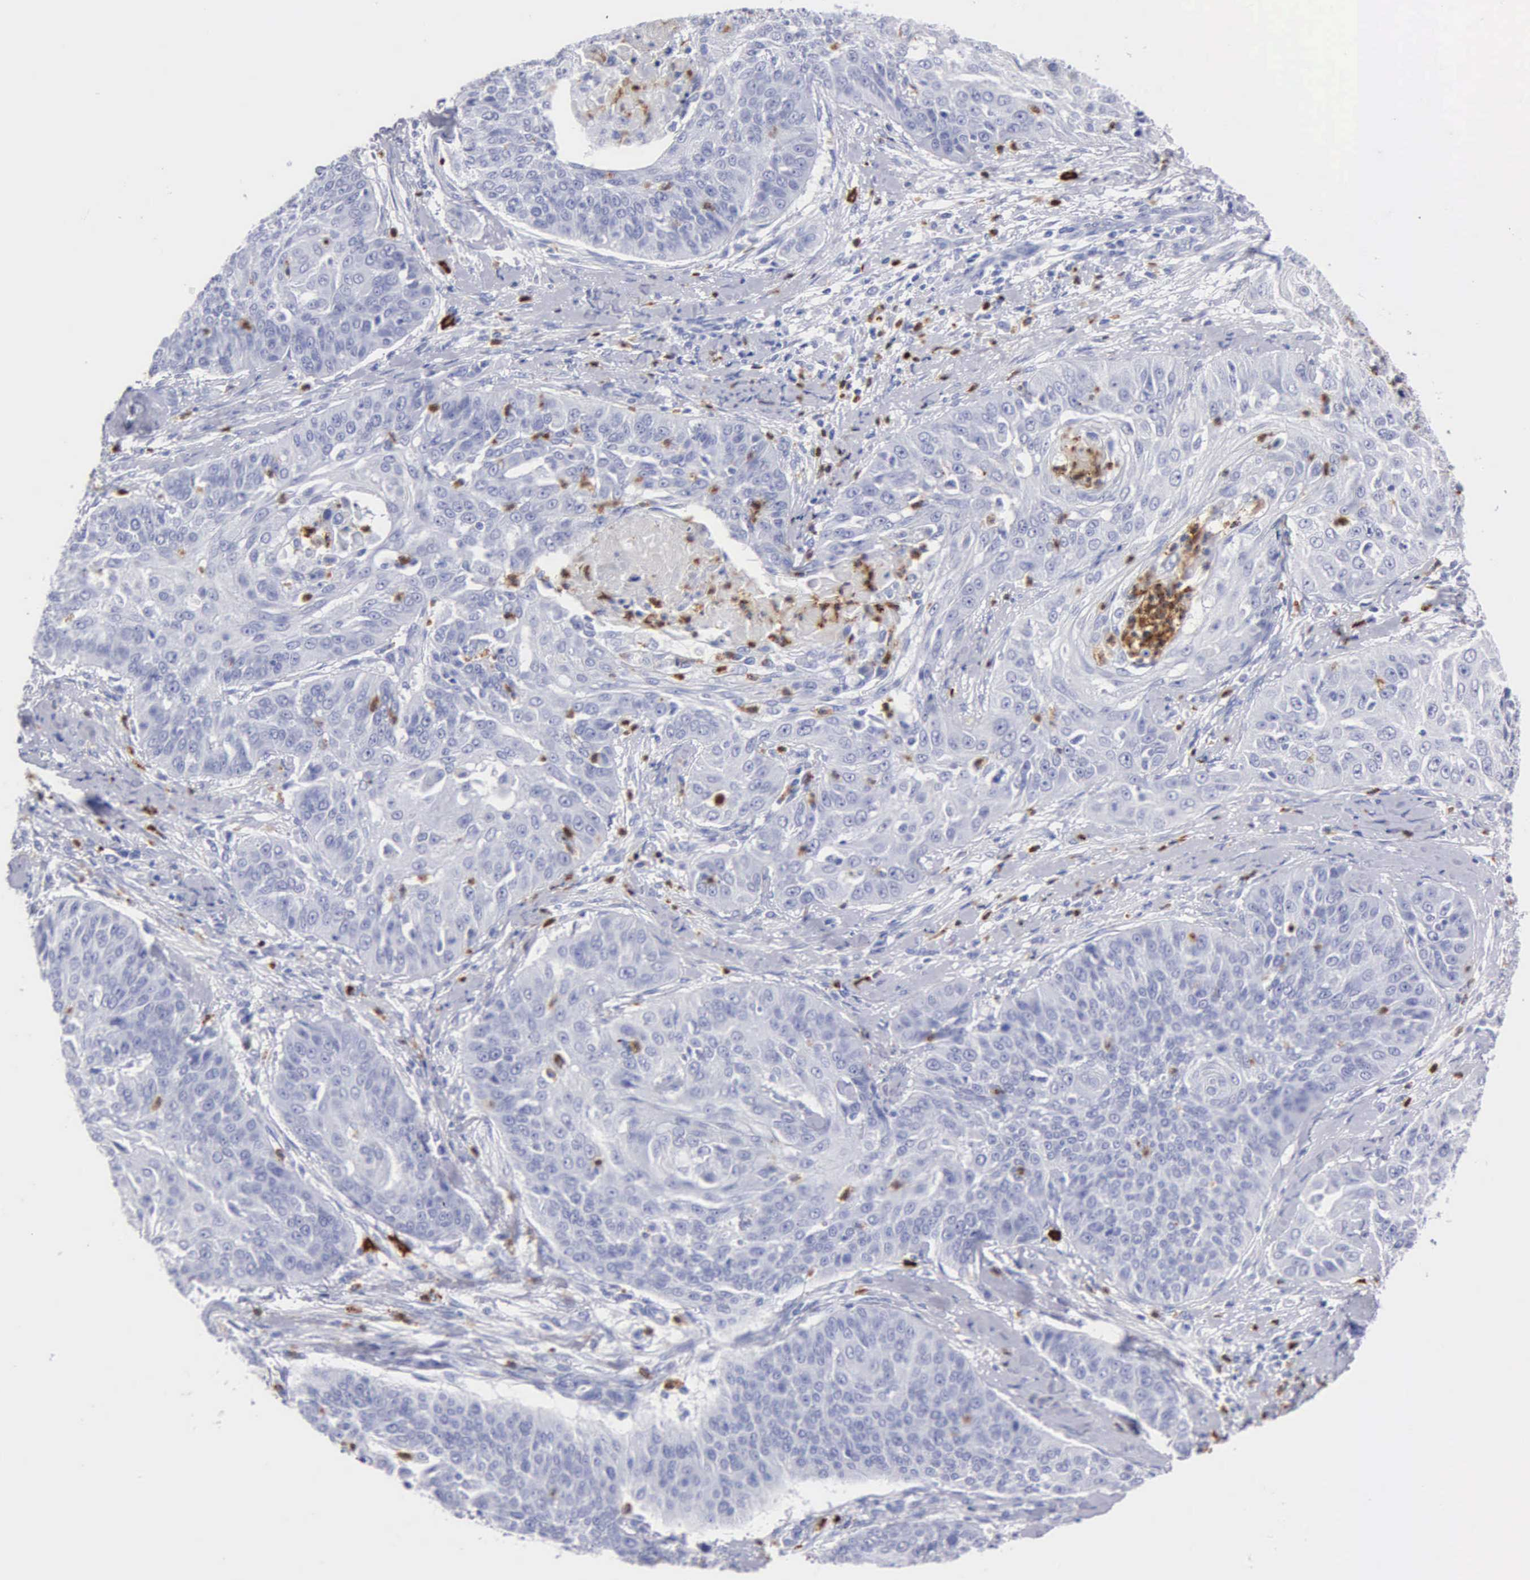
{"staining": {"intensity": "negative", "quantity": "none", "location": "none"}, "tissue": "cervical cancer", "cell_type": "Tumor cells", "image_type": "cancer", "snomed": [{"axis": "morphology", "description": "Squamous cell carcinoma, NOS"}, {"axis": "topography", "description": "Cervix"}], "caption": "Image shows no protein expression in tumor cells of cervical cancer (squamous cell carcinoma) tissue.", "gene": "CTSG", "patient": {"sex": "female", "age": 64}}